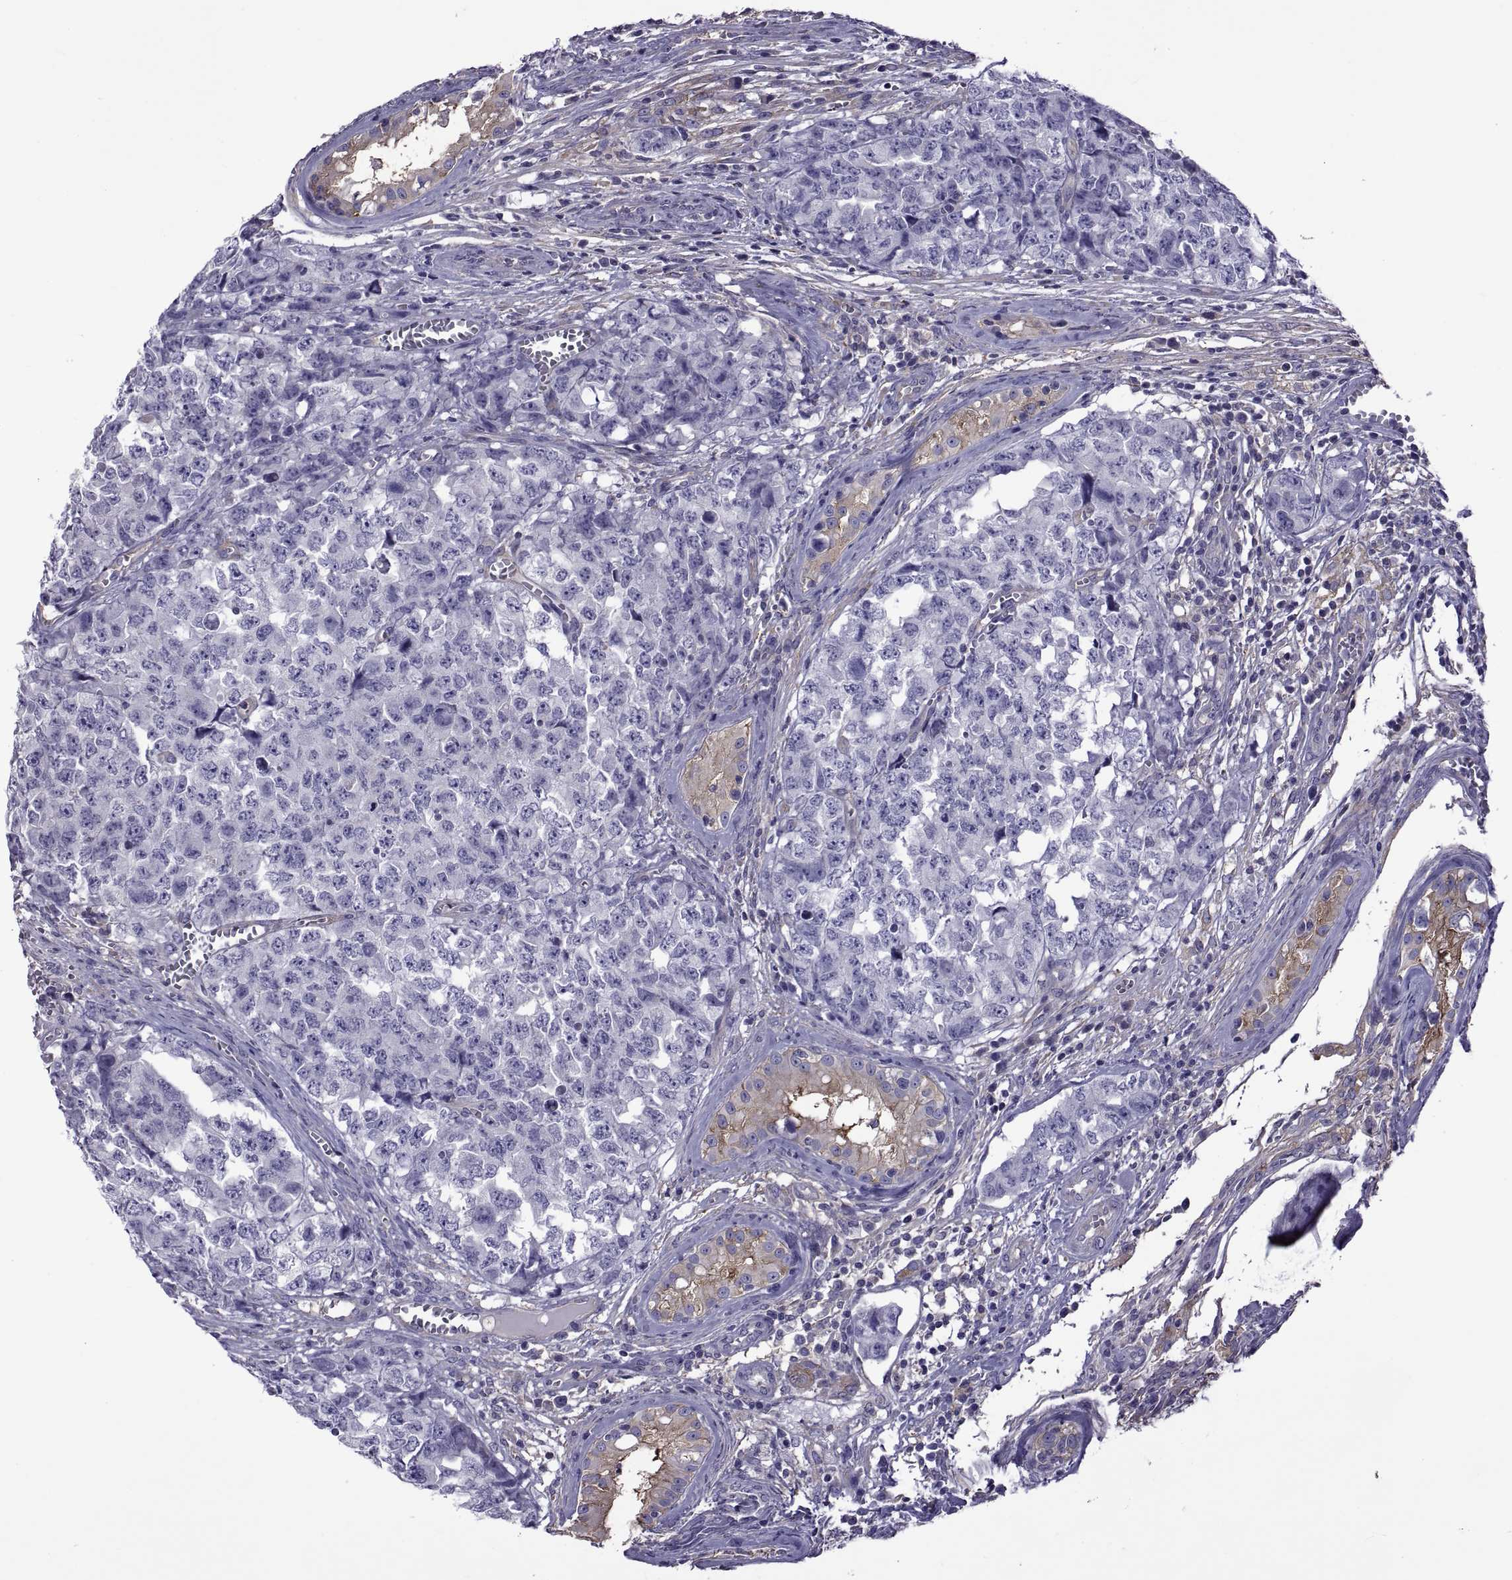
{"staining": {"intensity": "negative", "quantity": "none", "location": "none"}, "tissue": "testis cancer", "cell_type": "Tumor cells", "image_type": "cancer", "snomed": [{"axis": "morphology", "description": "Carcinoma, Embryonal, NOS"}, {"axis": "topography", "description": "Testis"}], "caption": "Tumor cells are negative for brown protein staining in testis cancer.", "gene": "TMC3", "patient": {"sex": "male", "age": 23}}